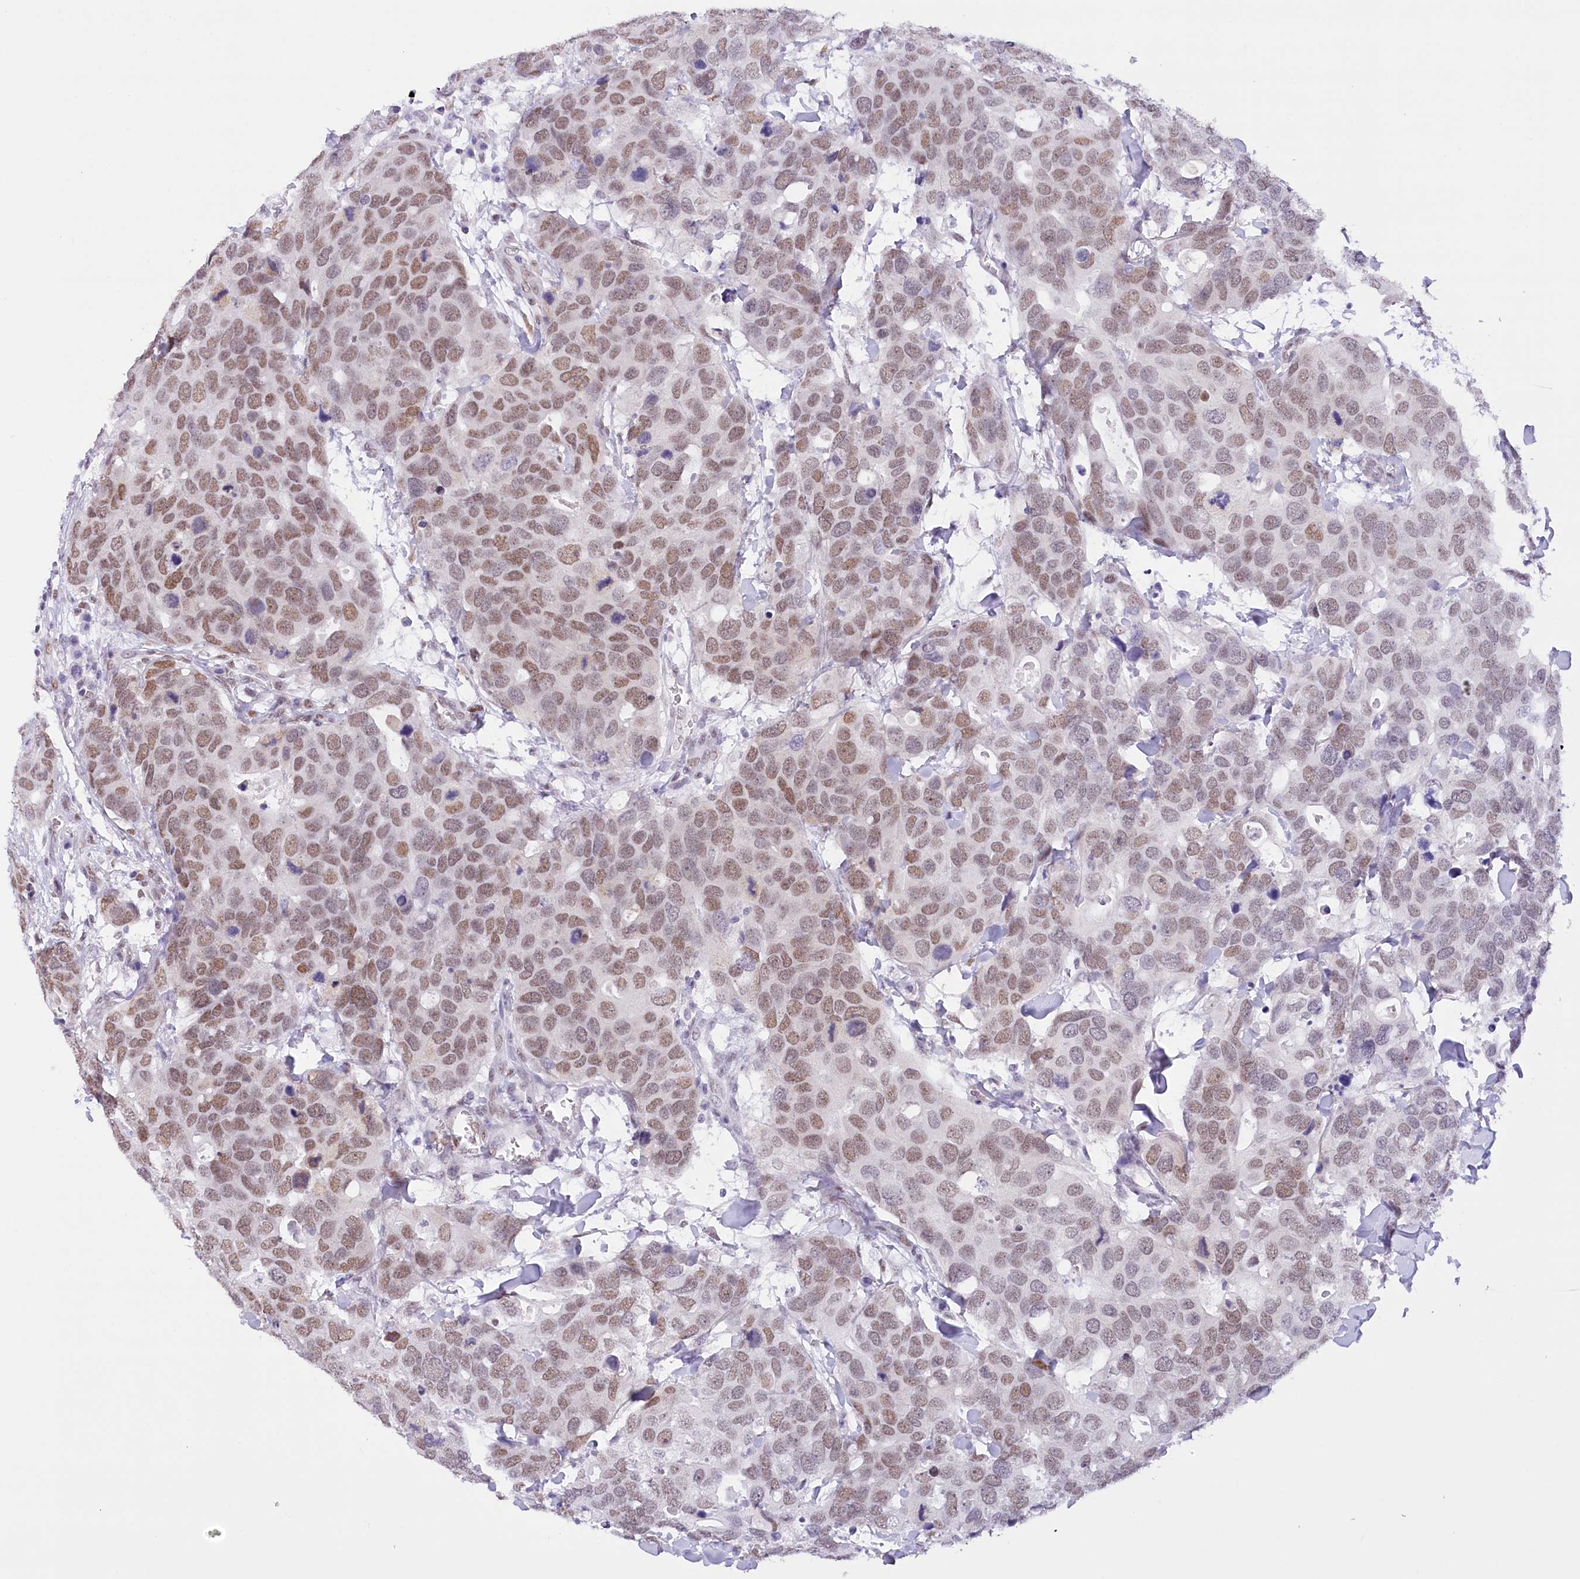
{"staining": {"intensity": "moderate", "quantity": ">75%", "location": "nuclear"}, "tissue": "breast cancer", "cell_type": "Tumor cells", "image_type": "cancer", "snomed": [{"axis": "morphology", "description": "Duct carcinoma"}, {"axis": "topography", "description": "Breast"}], "caption": "High-power microscopy captured an immunohistochemistry (IHC) image of breast infiltrating ductal carcinoma, revealing moderate nuclear positivity in approximately >75% of tumor cells.", "gene": "HNRNPA0", "patient": {"sex": "female", "age": 83}}